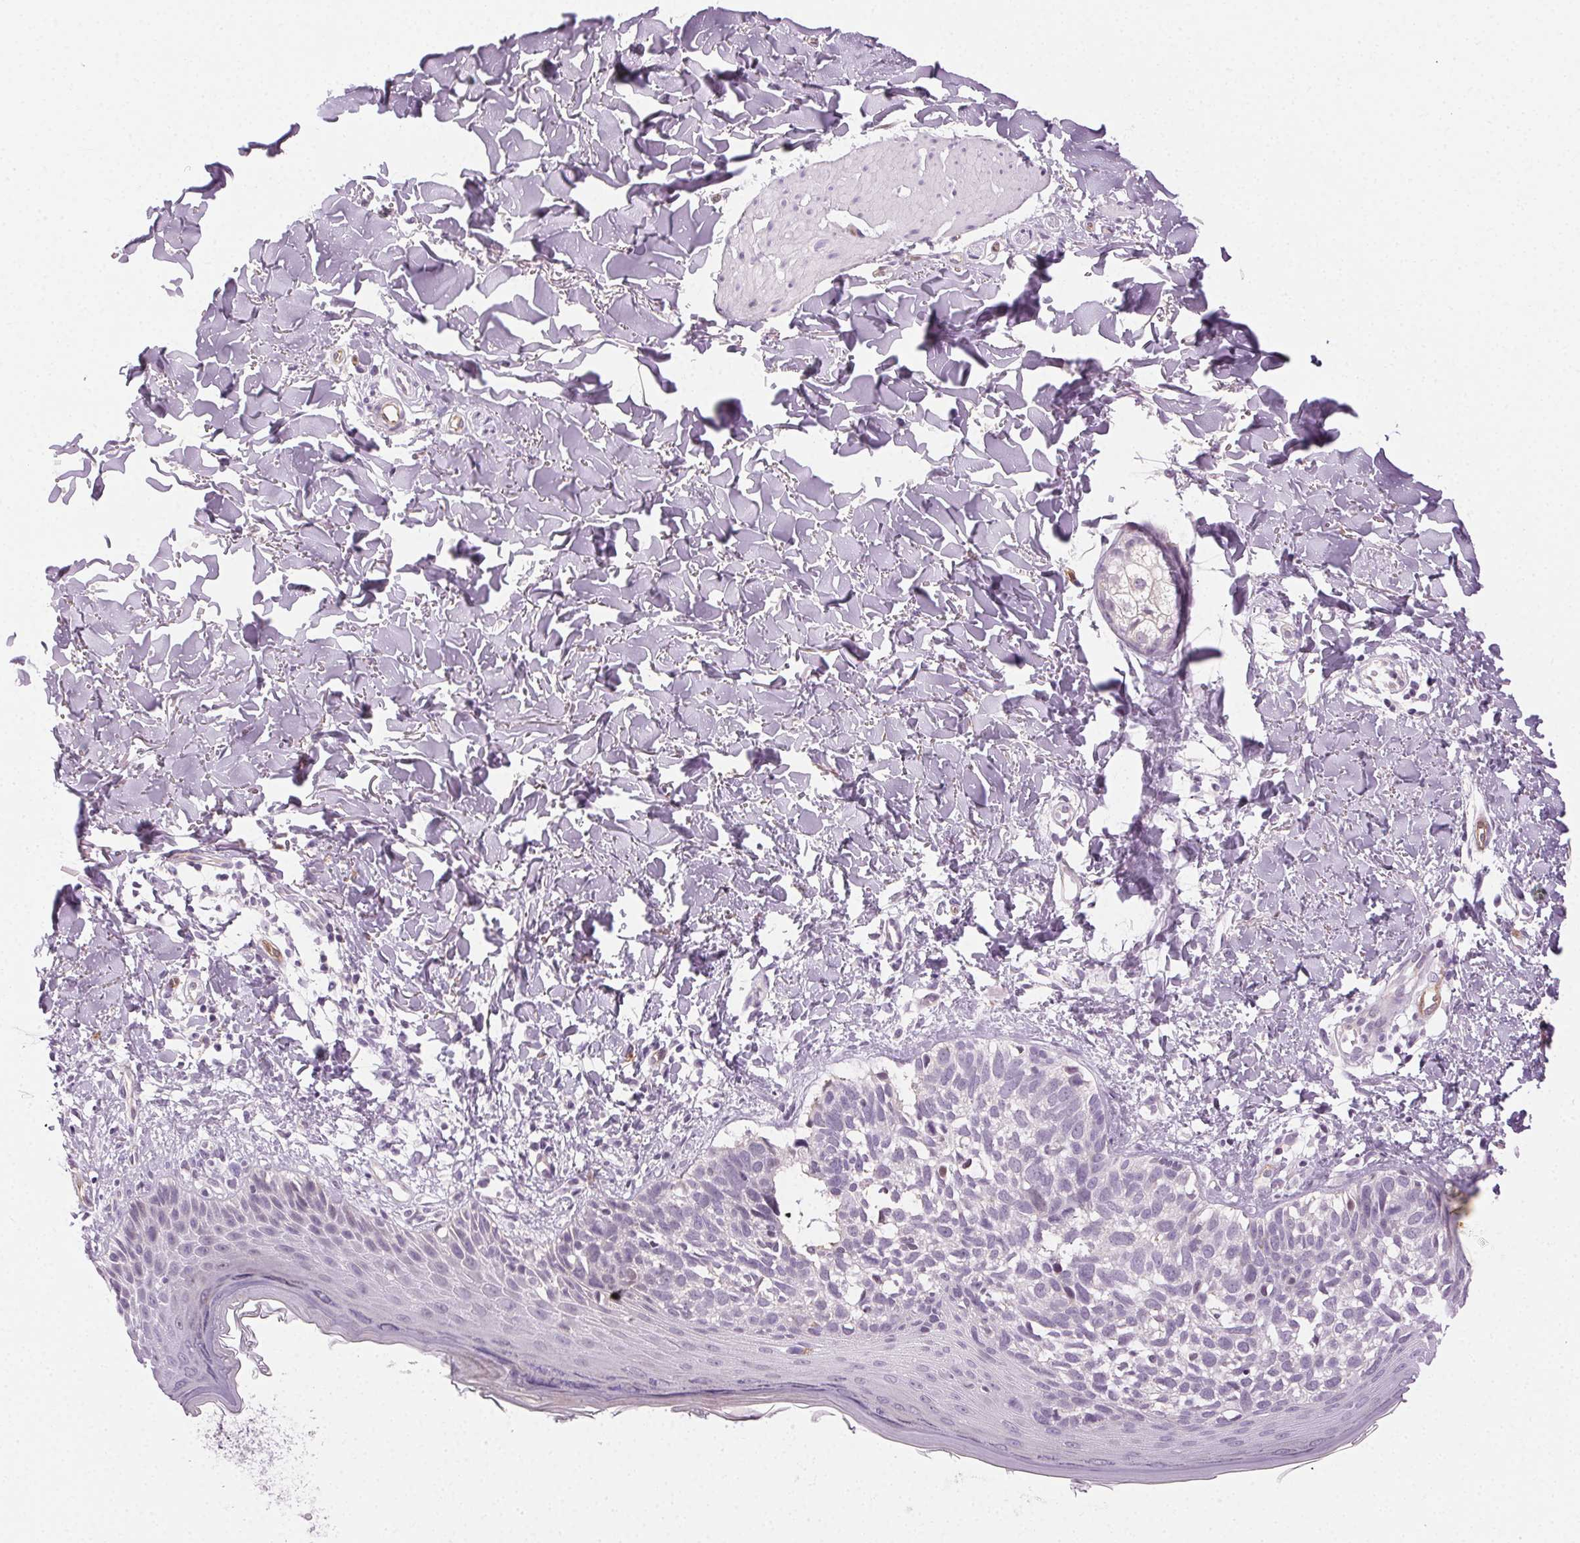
{"staining": {"intensity": "negative", "quantity": "none", "location": "none"}, "tissue": "skin cancer", "cell_type": "Tumor cells", "image_type": "cancer", "snomed": [{"axis": "morphology", "description": "Basal cell carcinoma"}, {"axis": "topography", "description": "Skin"}], "caption": "The micrograph shows no significant positivity in tumor cells of skin cancer. (Brightfield microscopy of DAB (3,3'-diaminobenzidine) immunohistochemistry at high magnification).", "gene": "AIF1L", "patient": {"sex": "female", "age": 45}}